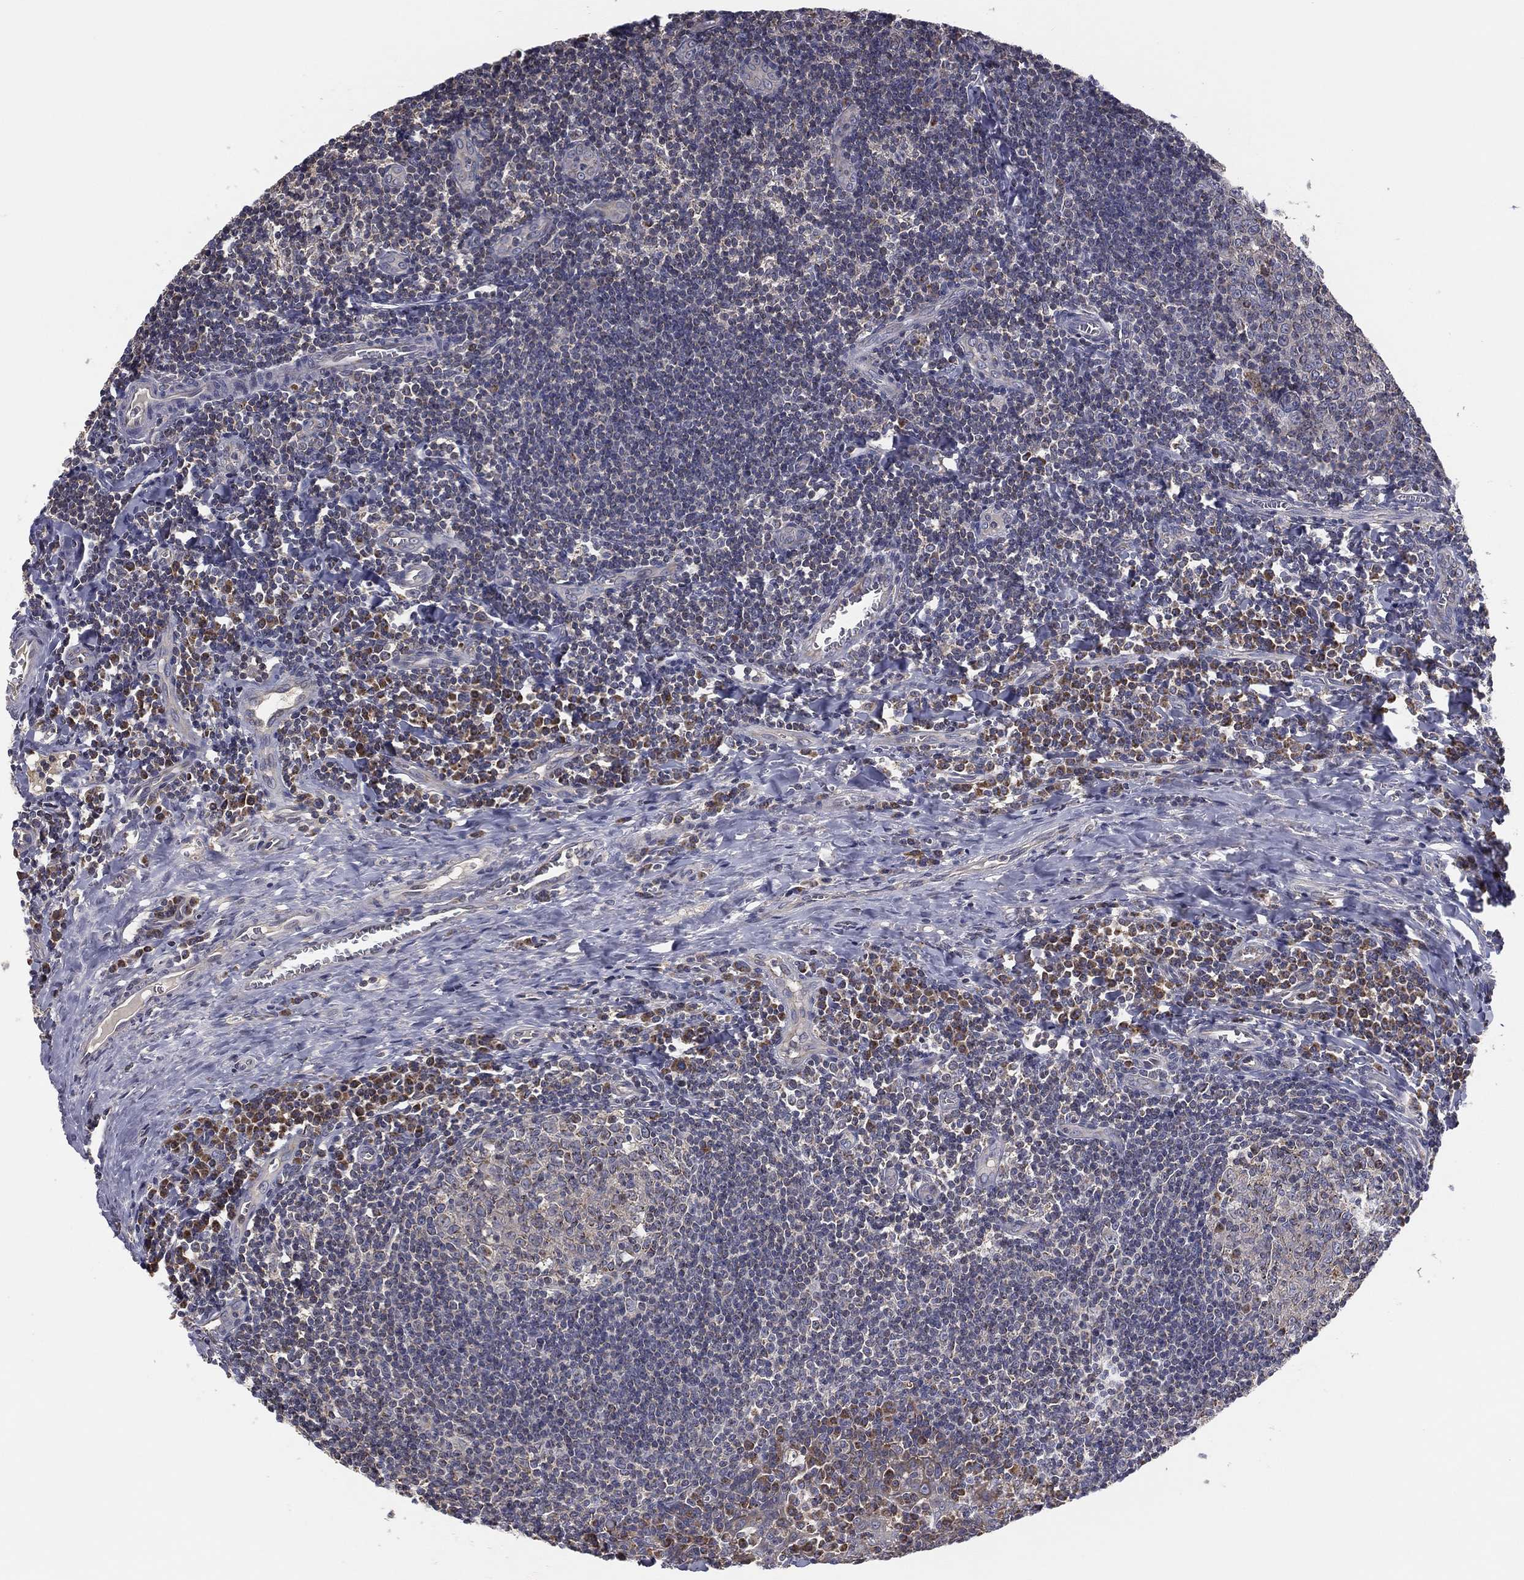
{"staining": {"intensity": "moderate", "quantity": "<25%", "location": "cytoplasmic/membranous"}, "tissue": "tonsil", "cell_type": "Germinal center cells", "image_type": "normal", "snomed": [{"axis": "morphology", "description": "Normal tissue, NOS"}, {"axis": "morphology", "description": "Inflammation, NOS"}, {"axis": "topography", "description": "Tonsil"}], "caption": "This is a histology image of immunohistochemistry (IHC) staining of unremarkable tonsil, which shows moderate expression in the cytoplasmic/membranous of germinal center cells.", "gene": "GPD1", "patient": {"sex": "female", "age": 31}}